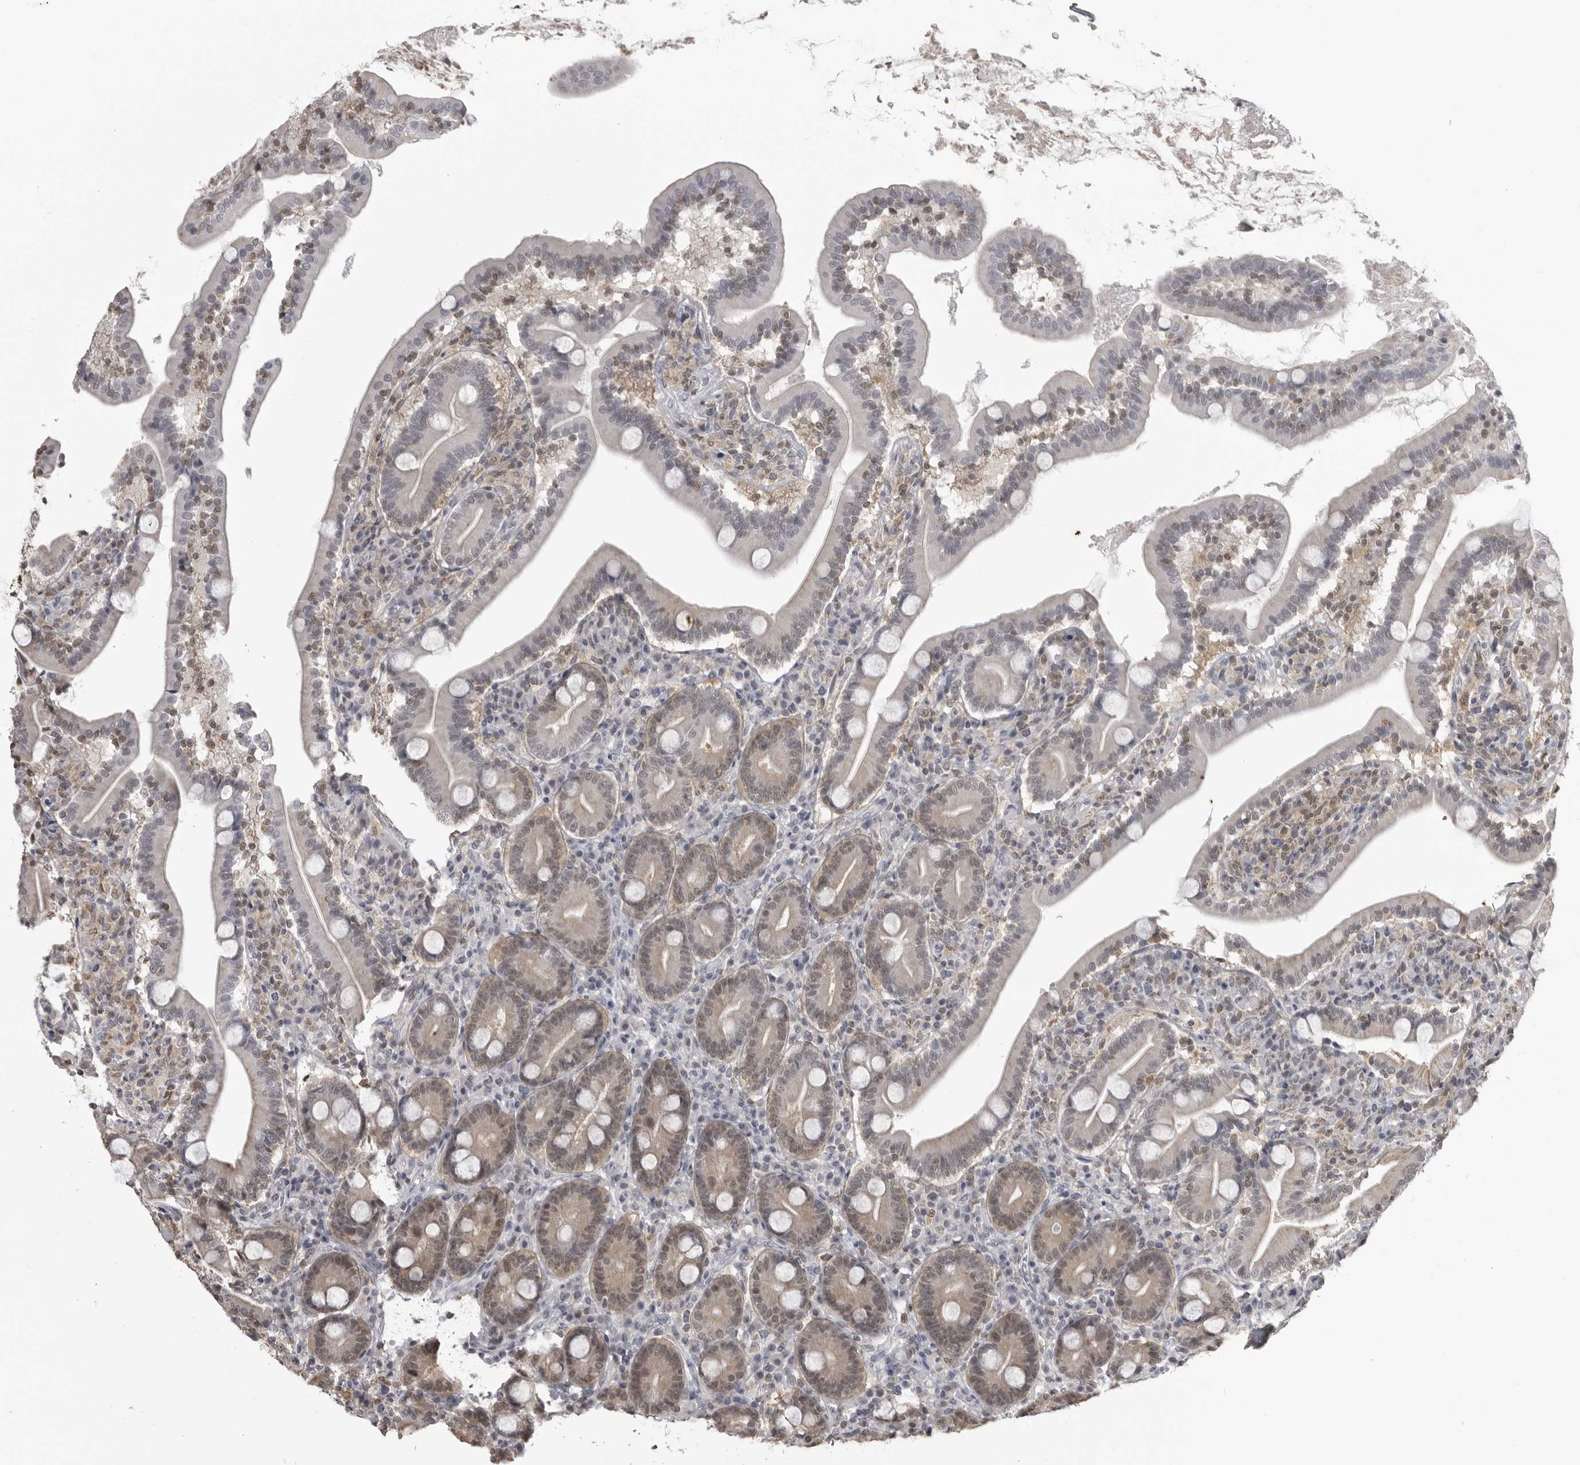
{"staining": {"intensity": "weak", "quantity": "25%-75%", "location": "cytoplasmic/membranous,nuclear"}, "tissue": "duodenum", "cell_type": "Glandular cells", "image_type": "normal", "snomed": [{"axis": "morphology", "description": "Normal tissue, NOS"}, {"axis": "topography", "description": "Duodenum"}], "caption": "Brown immunohistochemical staining in normal human duodenum exhibits weak cytoplasmic/membranous,nuclear expression in about 25%-75% of glandular cells.", "gene": "PDCL3", "patient": {"sex": "male", "age": 35}}